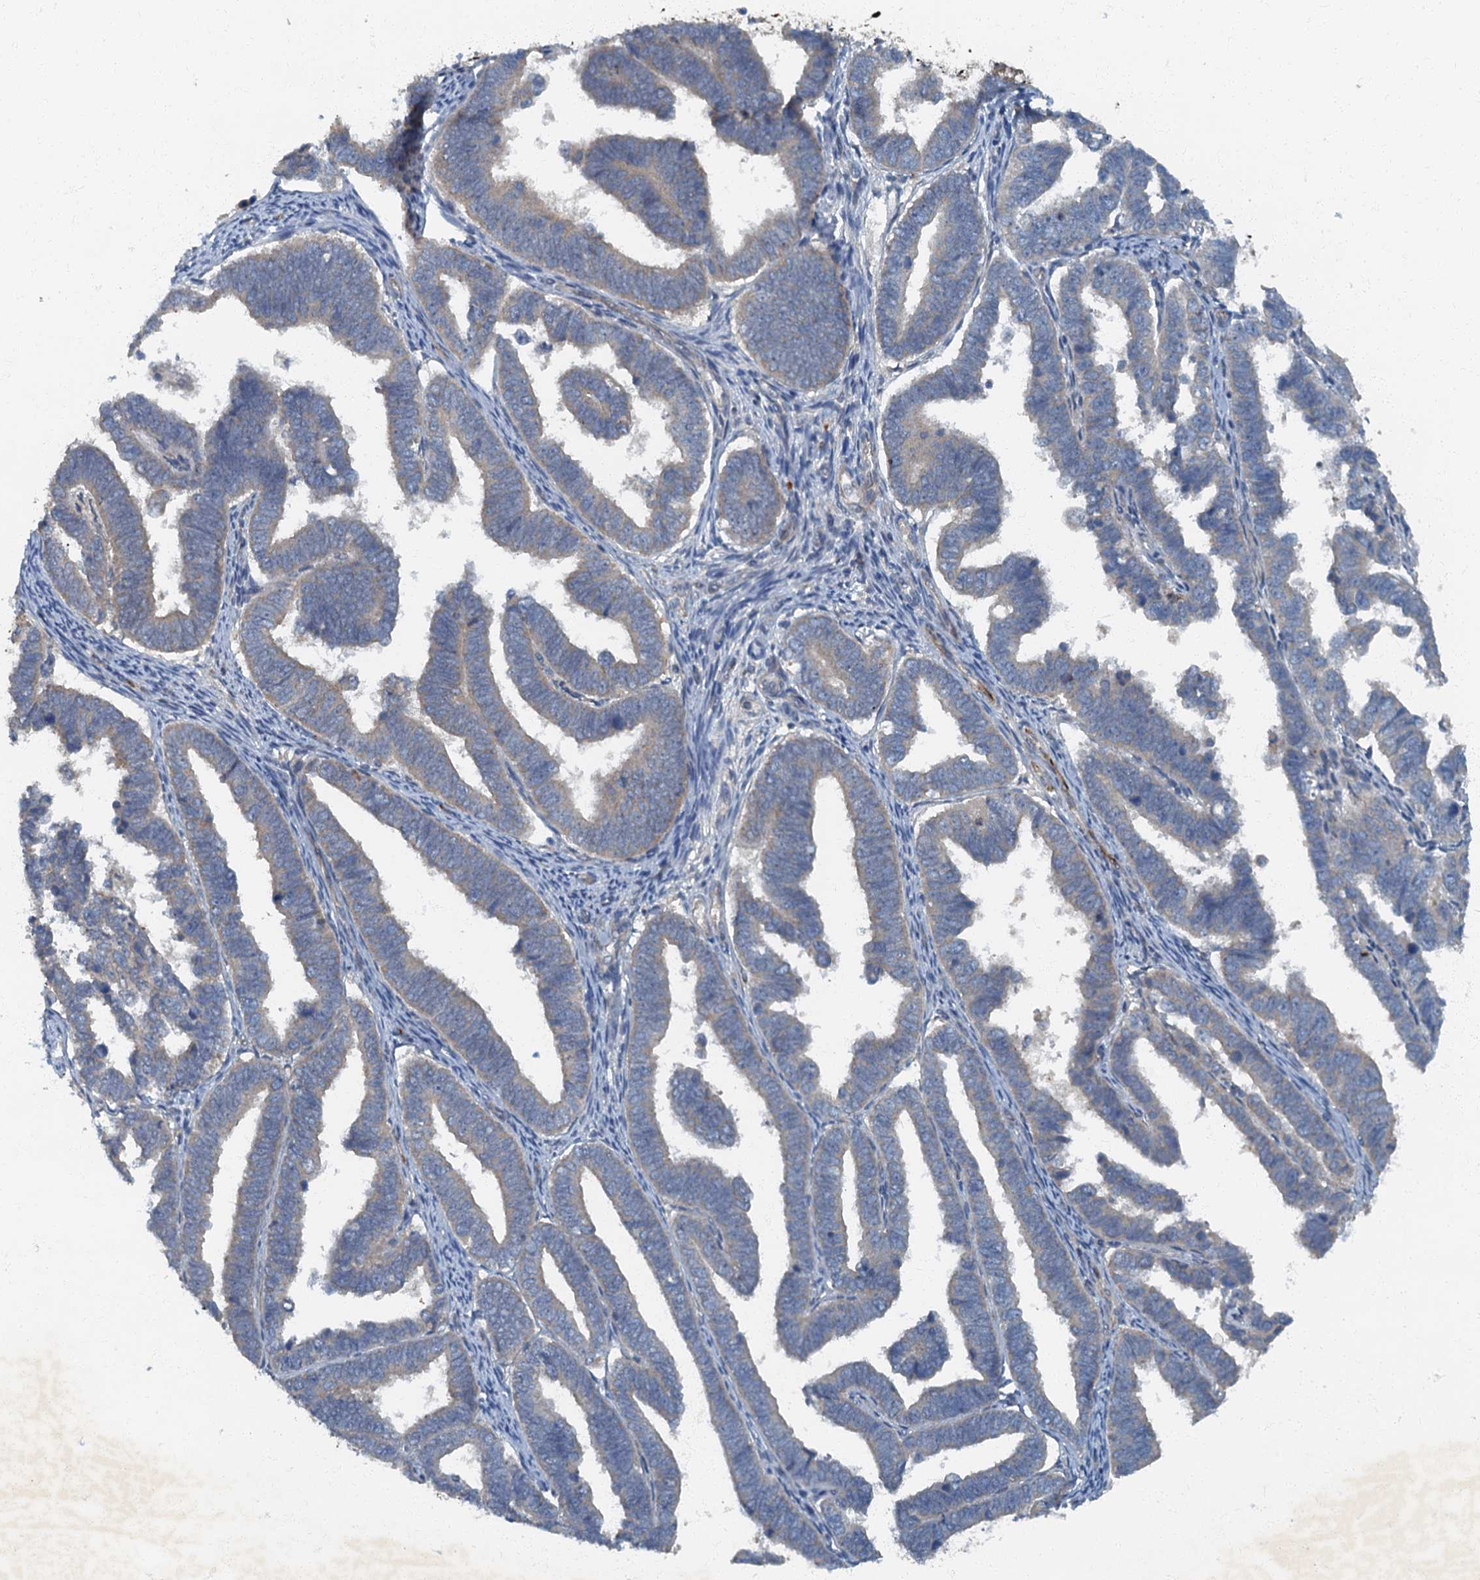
{"staining": {"intensity": "negative", "quantity": "none", "location": "none"}, "tissue": "endometrial cancer", "cell_type": "Tumor cells", "image_type": "cancer", "snomed": [{"axis": "morphology", "description": "Adenocarcinoma, NOS"}, {"axis": "topography", "description": "Endometrium"}], "caption": "Immunohistochemistry histopathology image of human adenocarcinoma (endometrial) stained for a protein (brown), which demonstrates no positivity in tumor cells. (Stains: DAB immunohistochemistry (IHC) with hematoxylin counter stain, Microscopy: brightfield microscopy at high magnification).", "gene": "ARL11", "patient": {"sex": "female", "age": 75}}